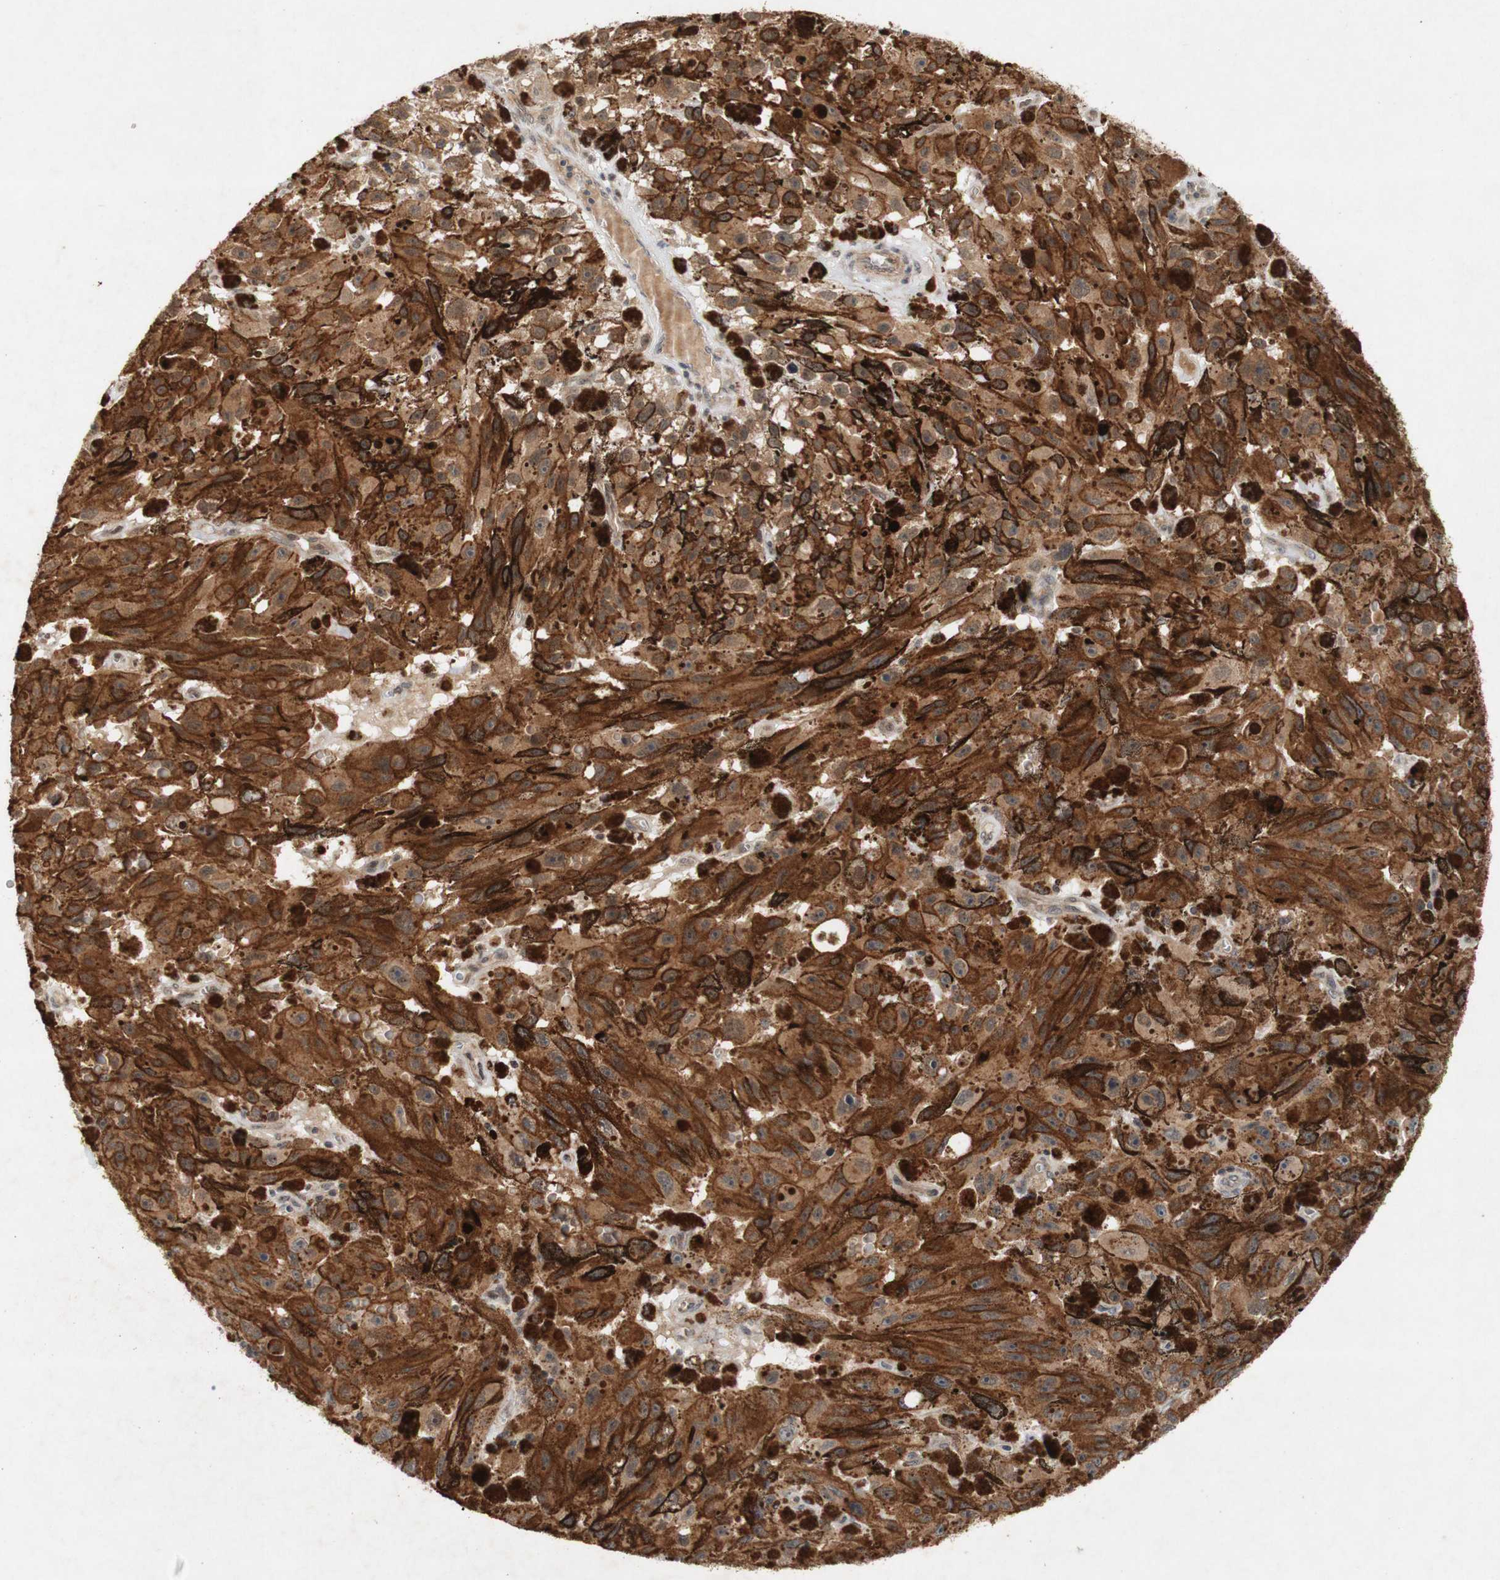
{"staining": {"intensity": "strong", "quantity": ">75%", "location": "cytoplasmic/membranous"}, "tissue": "melanoma", "cell_type": "Tumor cells", "image_type": "cancer", "snomed": [{"axis": "morphology", "description": "Malignant melanoma, NOS"}, {"axis": "topography", "description": "Skin"}], "caption": "Protein staining reveals strong cytoplasmic/membranous staining in about >75% of tumor cells in melanoma. The staining was performed using DAB (3,3'-diaminobenzidine), with brown indicating positive protein expression. Nuclei are stained blue with hematoxylin.", "gene": "PIN1", "patient": {"sex": "female", "age": 104}}